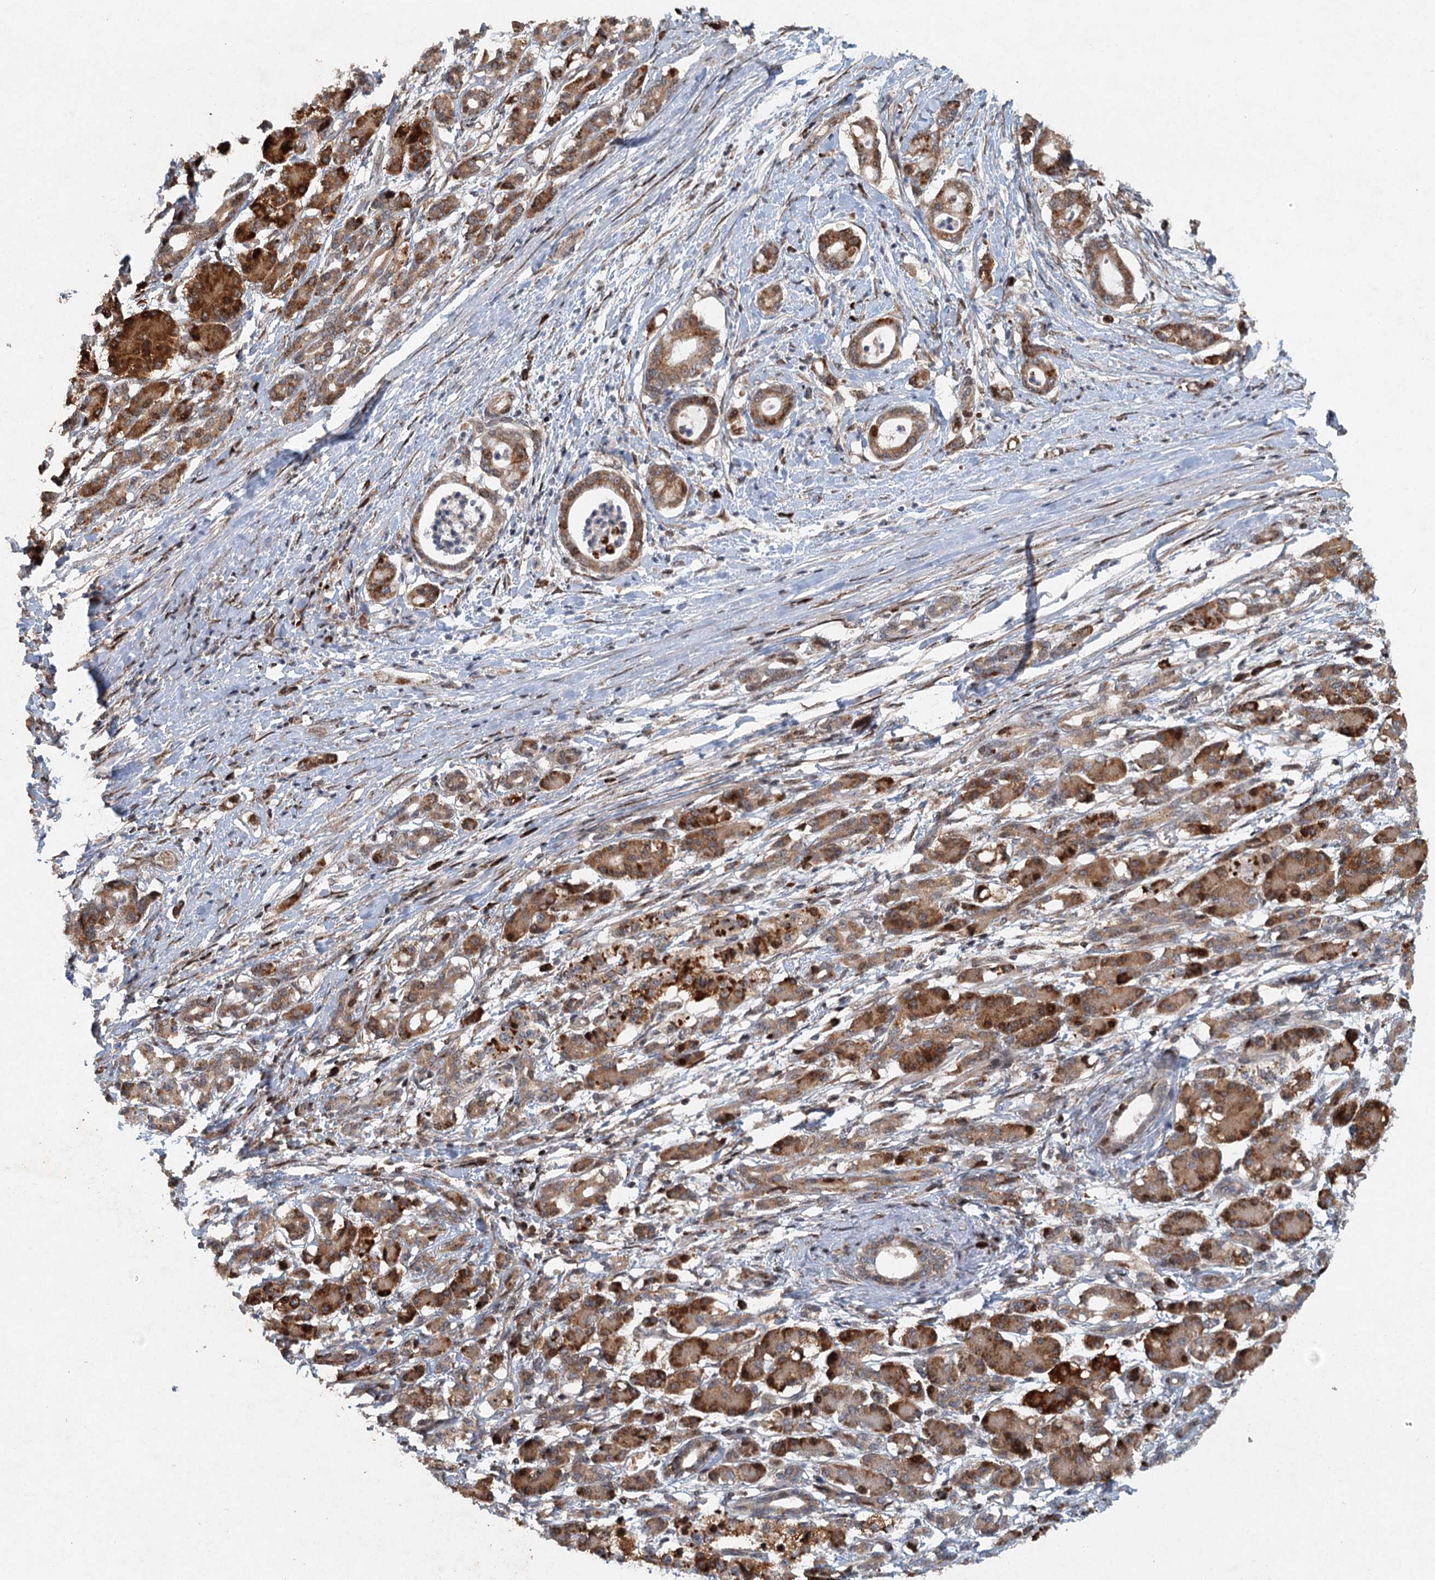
{"staining": {"intensity": "moderate", "quantity": ">75%", "location": "cytoplasmic/membranous"}, "tissue": "pancreatic cancer", "cell_type": "Tumor cells", "image_type": "cancer", "snomed": [{"axis": "morphology", "description": "Adenocarcinoma, NOS"}, {"axis": "topography", "description": "Pancreas"}], "caption": "Protein expression by IHC exhibits moderate cytoplasmic/membranous staining in about >75% of tumor cells in pancreatic cancer.", "gene": "SRPX2", "patient": {"sex": "female", "age": 55}}